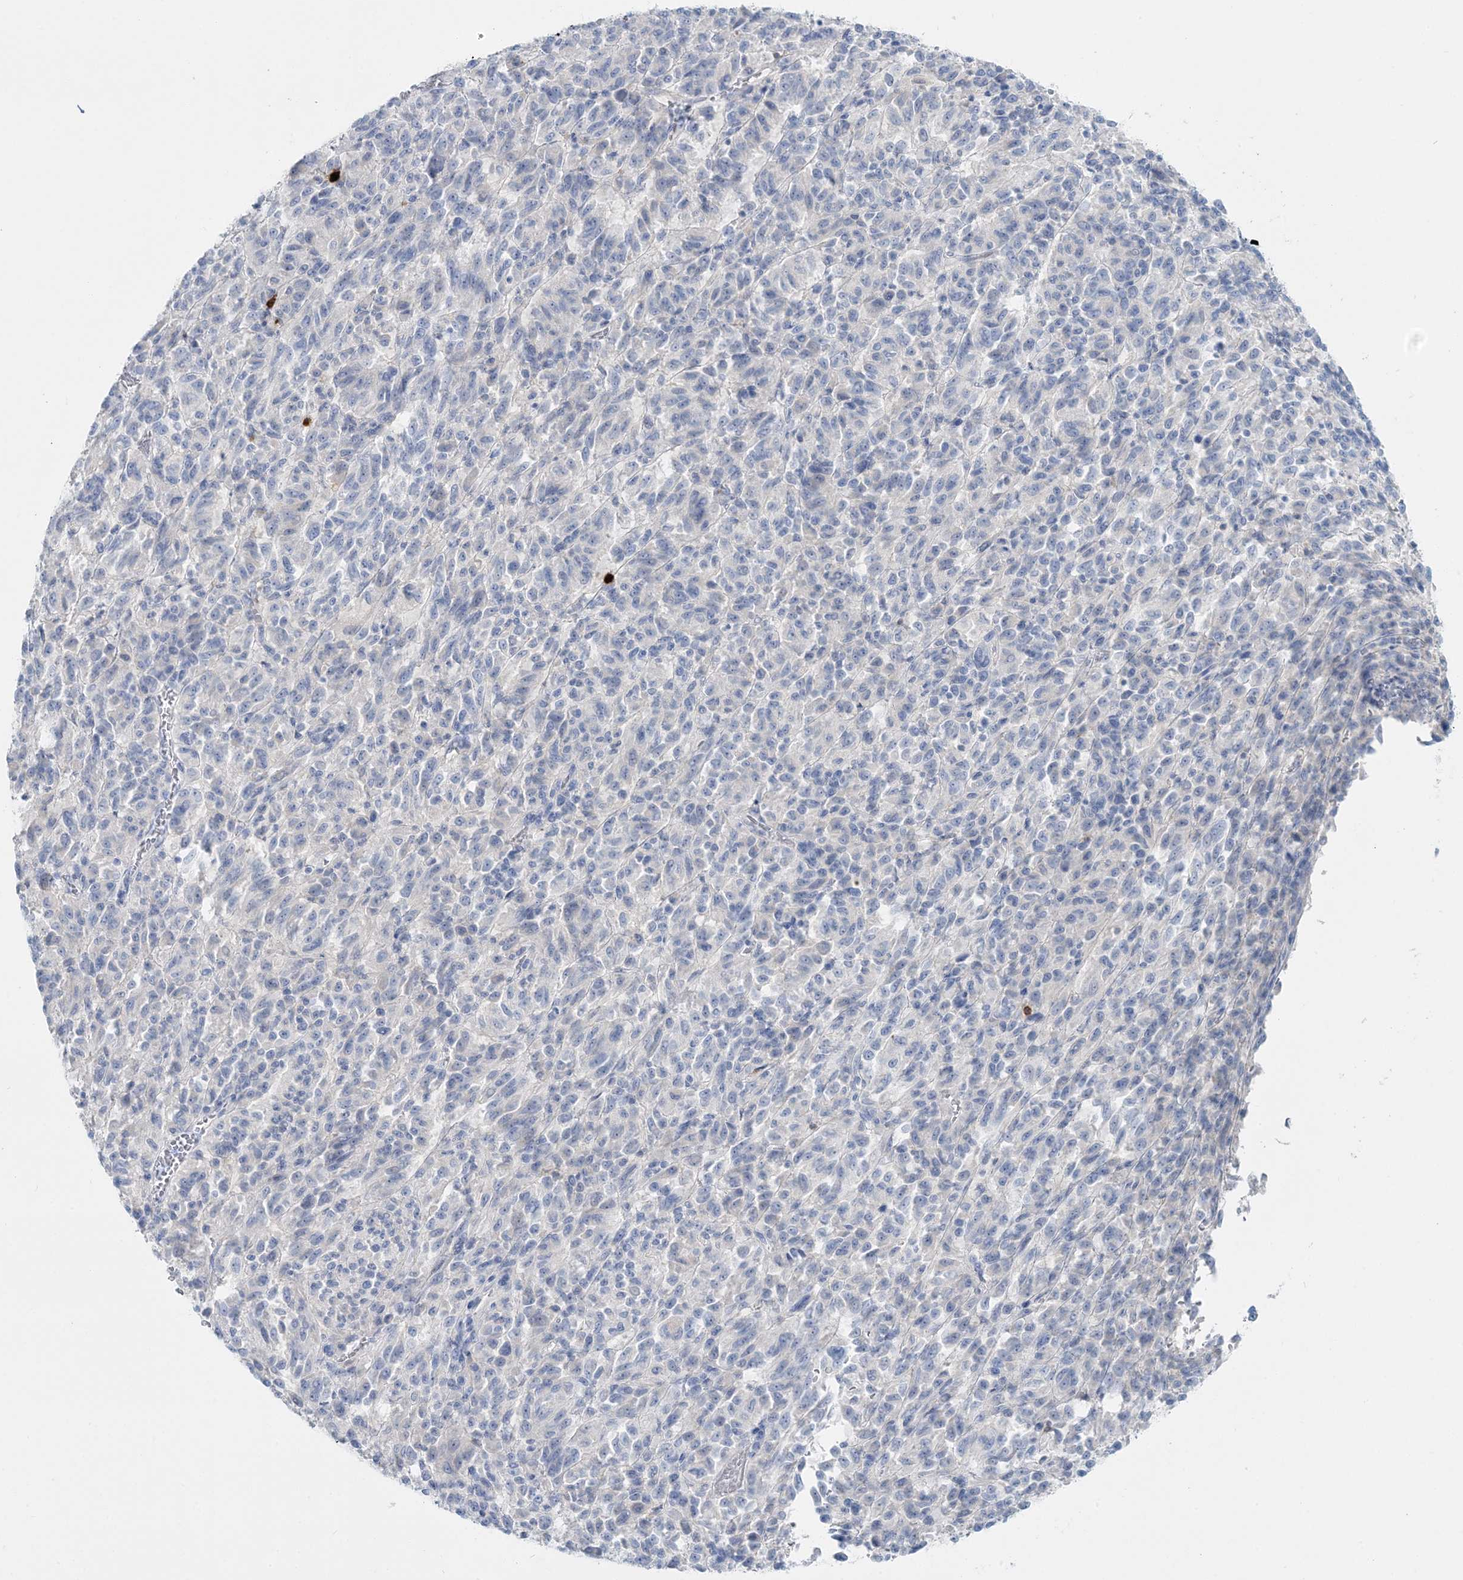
{"staining": {"intensity": "negative", "quantity": "none", "location": "none"}, "tissue": "melanoma", "cell_type": "Tumor cells", "image_type": "cancer", "snomed": [{"axis": "morphology", "description": "Malignant melanoma, Metastatic site"}, {"axis": "topography", "description": "Lung"}], "caption": "A high-resolution image shows immunohistochemistry staining of malignant melanoma (metastatic site), which displays no significant positivity in tumor cells. (Stains: DAB (3,3'-diaminobenzidine) IHC with hematoxylin counter stain, Microscopy: brightfield microscopy at high magnification).", "gene": "WDSUB1", "patient": {"sex": "male", "age": 64}}